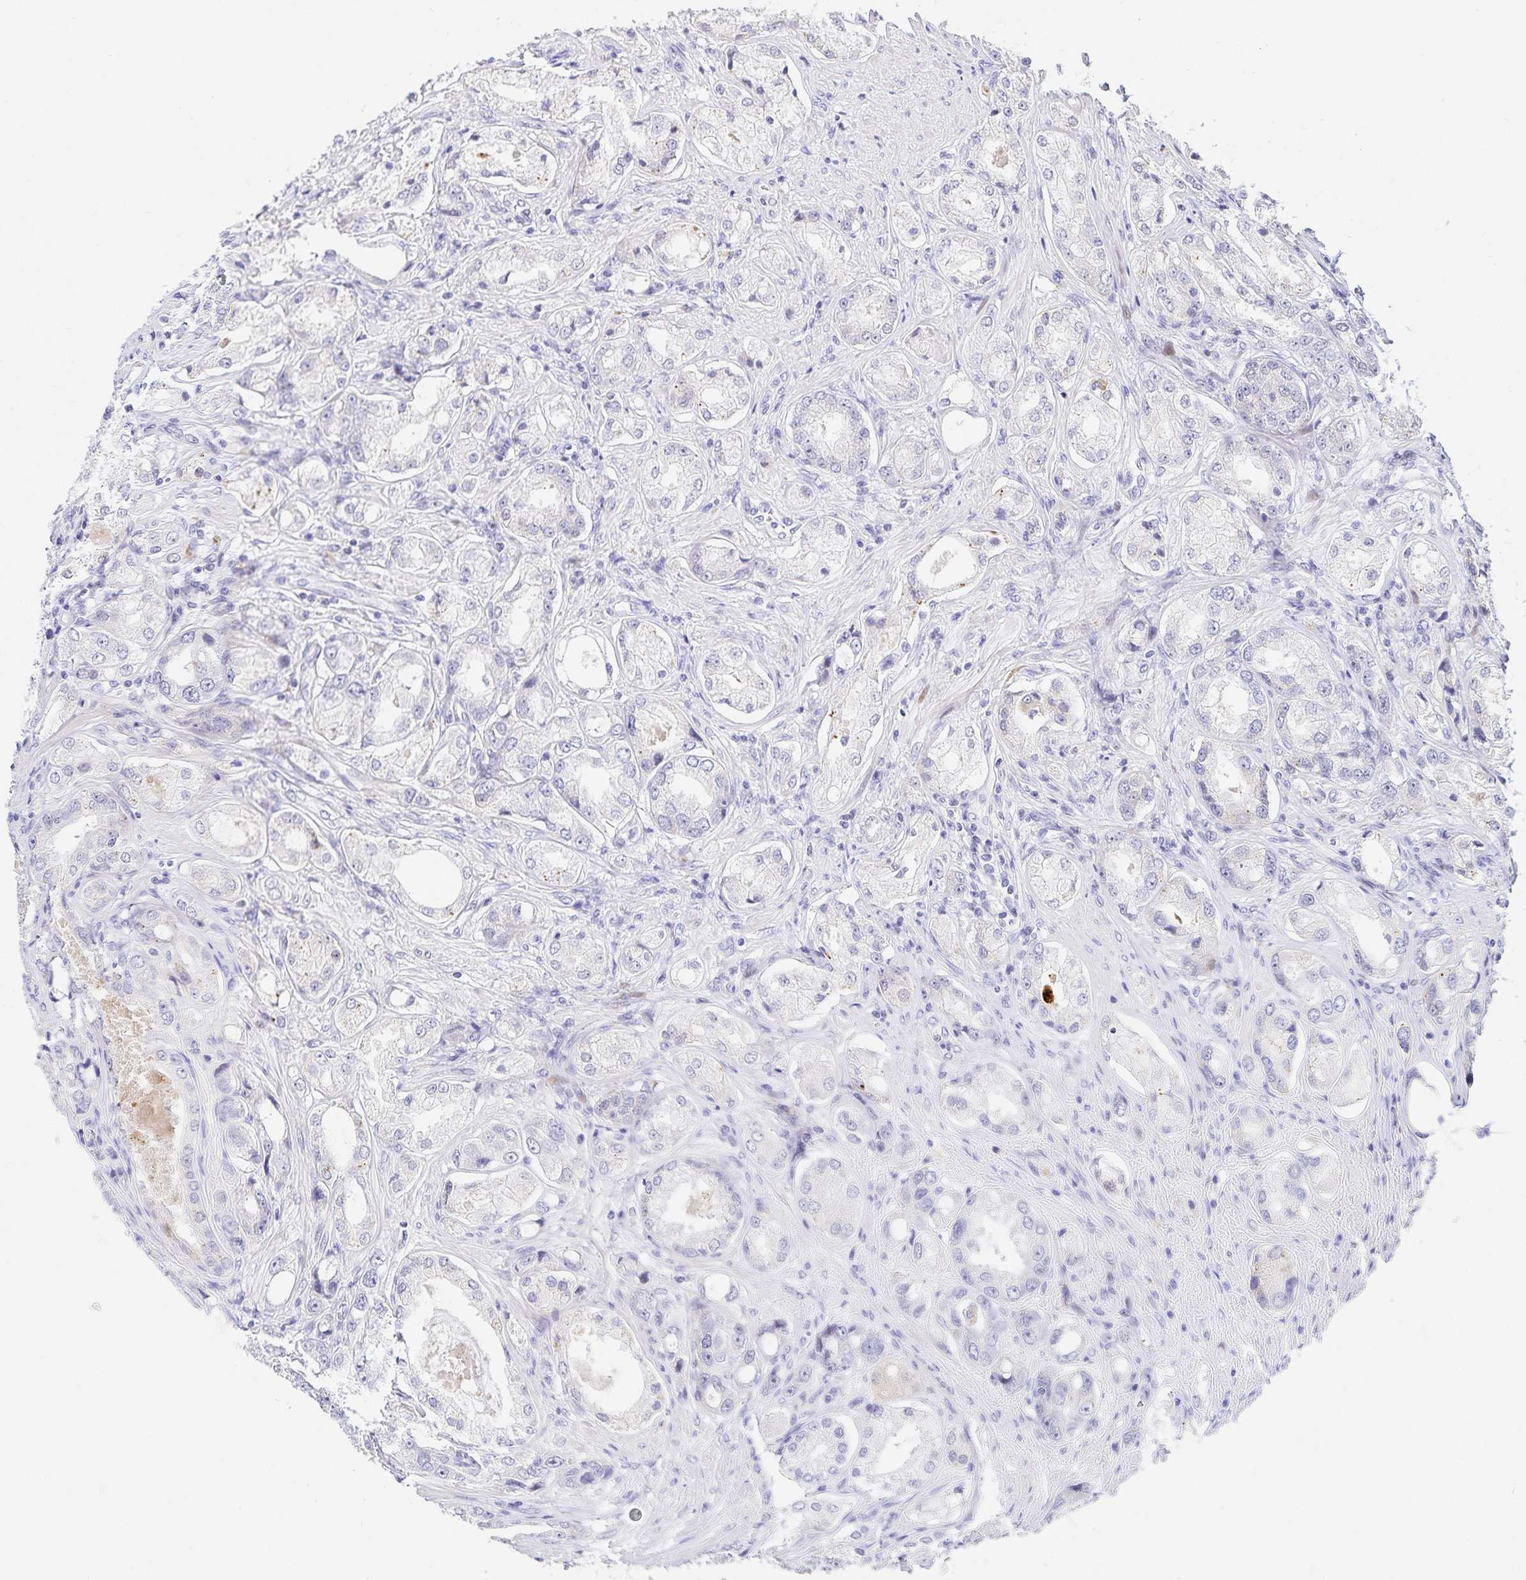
{"staining": {"intensity": "negative", "quantity": "none", "location": "none"}, "tissue": "prostate cancer", "cell_type": "Tumor cells", "image_type": "cancer", "snomed": [{"axis": "morphology", "description": "Adenocarcinoma, Low grade"}, {"axis": "topography", "description": "Prostate"}], "caption": "IHC micrograph of neoplastic tissue: low-grade adenocarcinoma (prostate) stained with DAB (3,3'-diaminobenzidine) displays no significant protein staining in tumor cells.", "gene": "KBTBD13", "patient": {"sex": "male", "age": 68}}